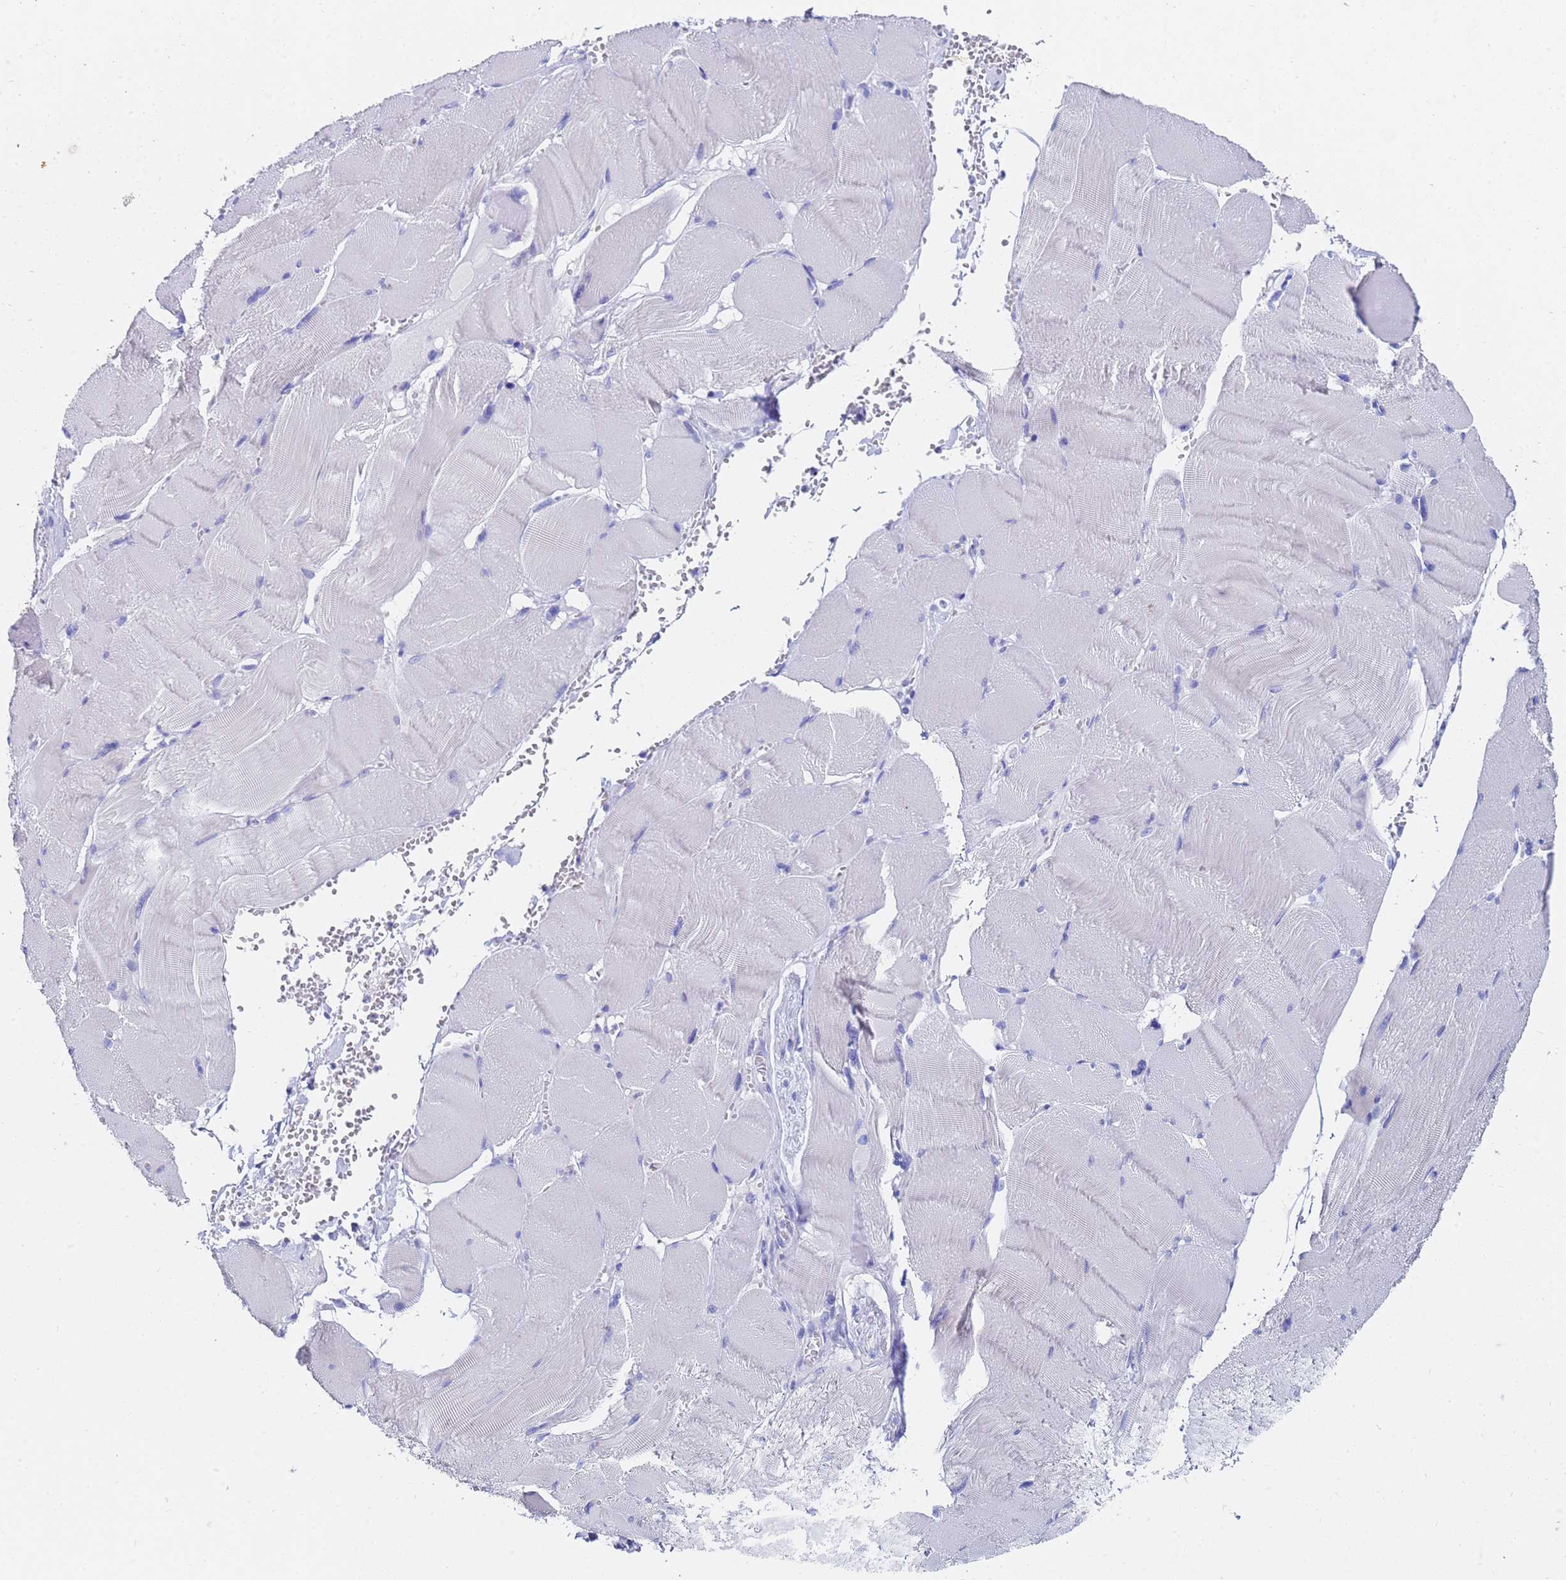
{"staining": {"intensity": "negative", "quantity": "none", "location": "none"}, "tissue": "adipose tissue", "cell_type": "Adipocytes", "image_type": "normal", "snomed": [{"axis": "morphology", "description": "Normal tissue, NOS"}, {"axis": "topography", "description": "Skeletal muscle"}, {"axis": "topography", "description": "Peripheral nerve tissue"}], "caption": "DAB (3,3'-diaminobenzidine) immunohistochemical staining of benign adipose tissue shows no significant positivity in adipocytes.", "gene": "C2orf72", "patient": {"sex": "female", "age": 55}}